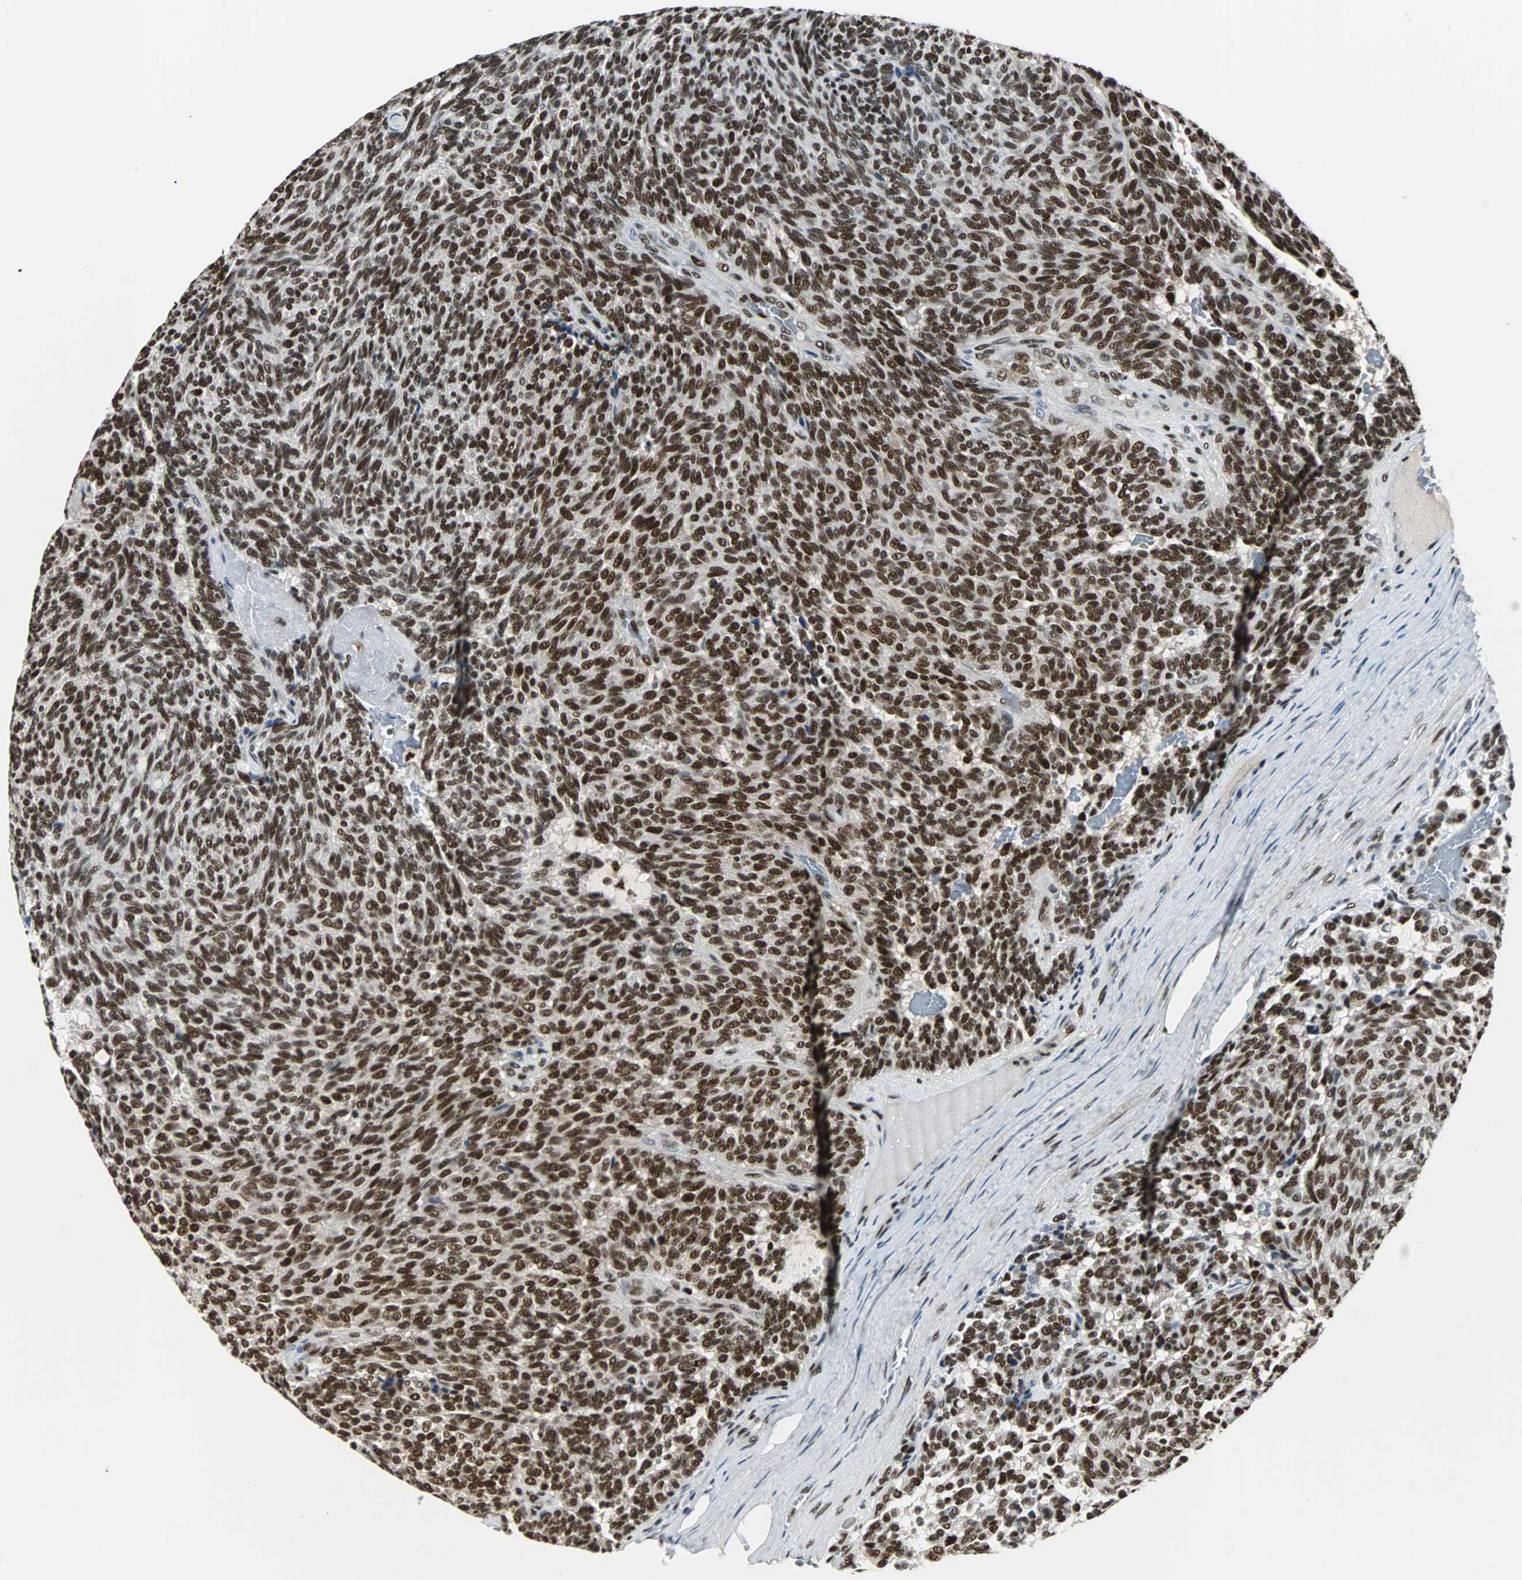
{"staining": {"intensity": "strong", "quantity": ">75%", "location": "nuclear"}, "tissue": "carcinoid", "cell_type": "Tumor cells", "image_type": "cancer", "snomed": [{"axis": "morphology", "description": "Carcinoid, malignant, NOS"}, {"axis": "topography", "description": "Pancreas"}], "caption": "DAB (3,3'-diaminobenzidine) immunohistochemical staining of carcinoid (malignant) exhibits strong nuclear protein expression in approximately >75% of tumor cells.", "gene": "XRCC4", "patient": {"sex": "female", "age": 54}}